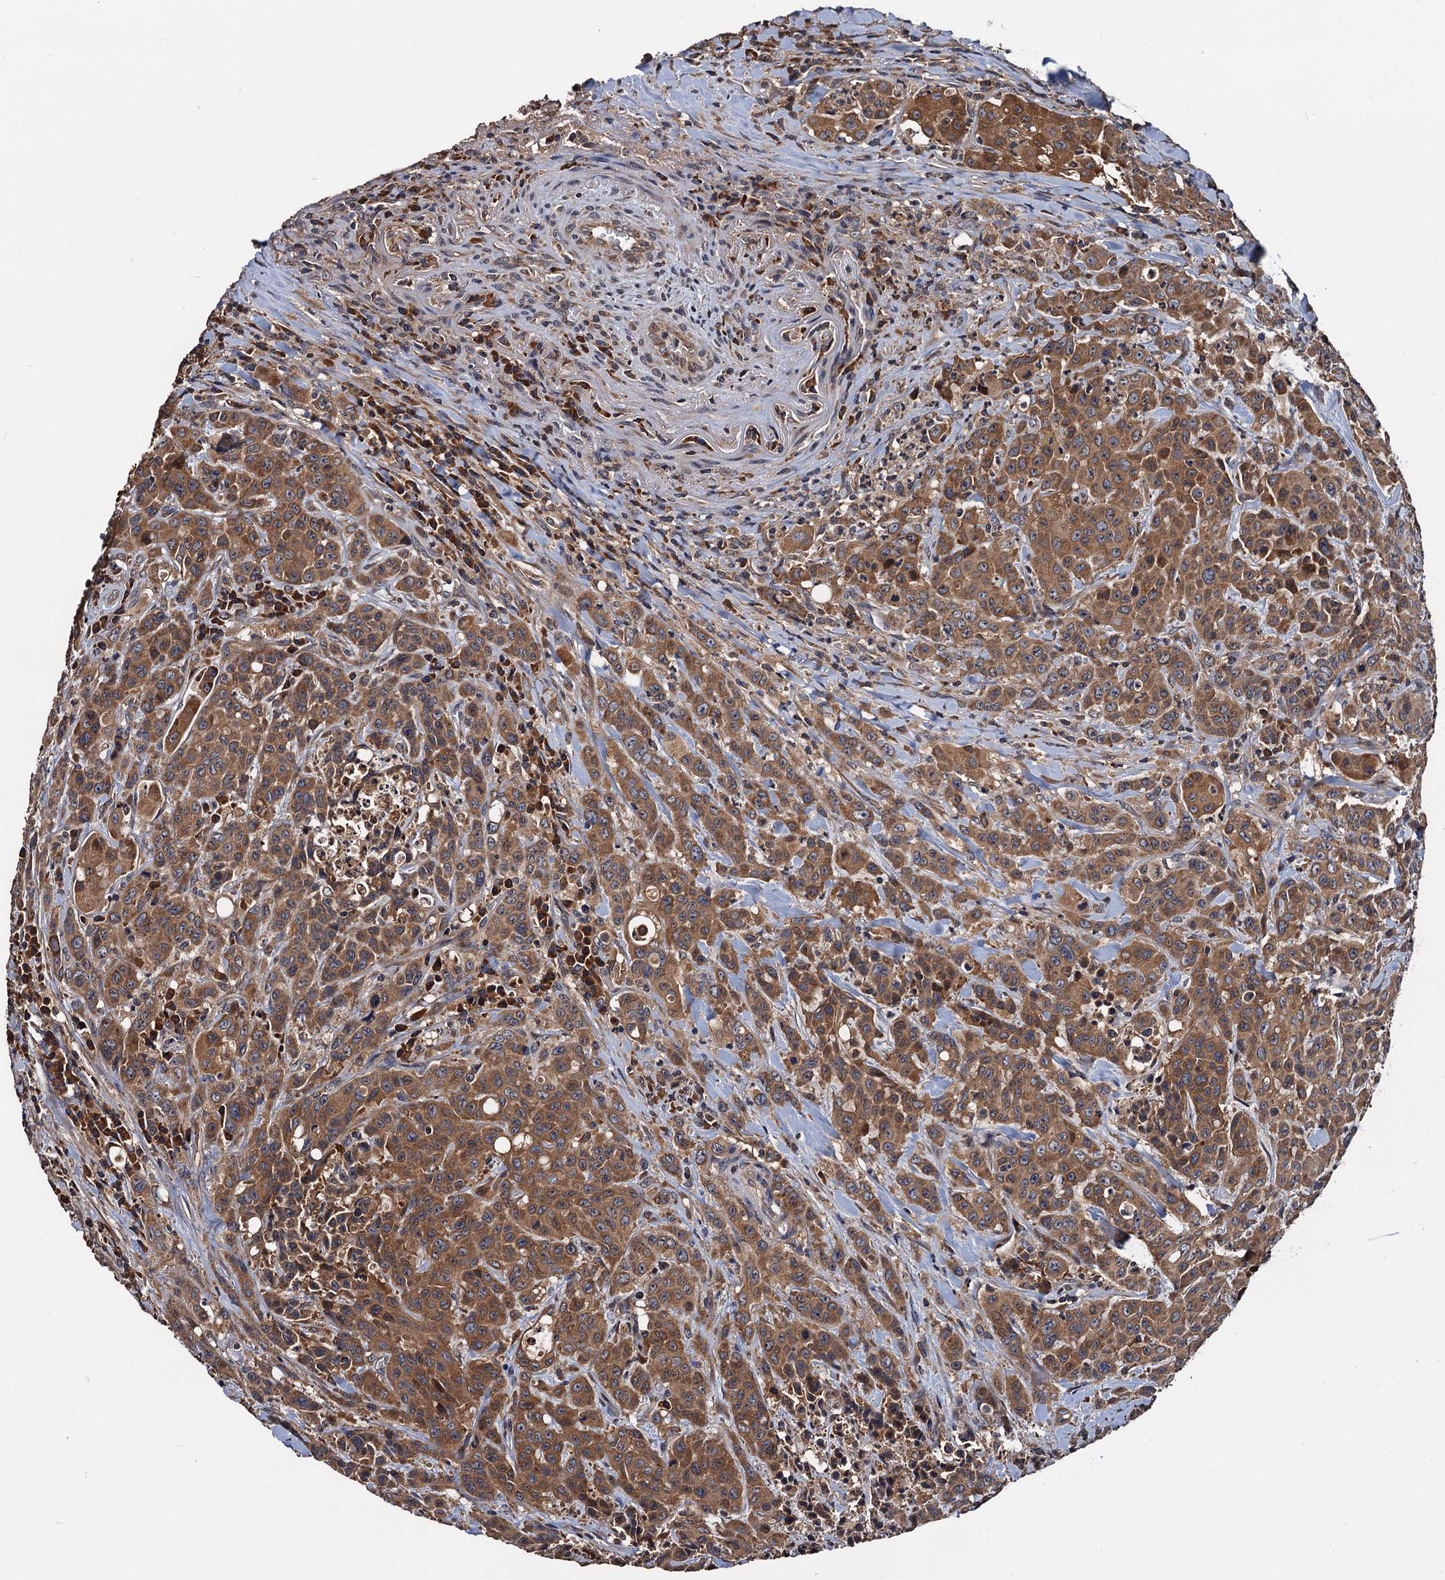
{"staining": {"intensity": "moderate", "quantity": ">75%", "location": "cytoplasmic/membranous"}, "tissue": "colorectal cancer", "cell_type": "Tumor cells", "image_type": "cancer", "snomed": [{"axis": "morphology", "description": "Adenocarcinoma, NOS"}, {"axis": "topography", "description": "Colon"}], "caption": "IHC of human colorectal adenocarcinoma displays medium levels of moderate cytoplasmic/membranous staining in approximately >75% of tumor cells. Nuclei are stained in blue.", "gene": "RGS11", "patient": {"sex": "male", "age": 62}}